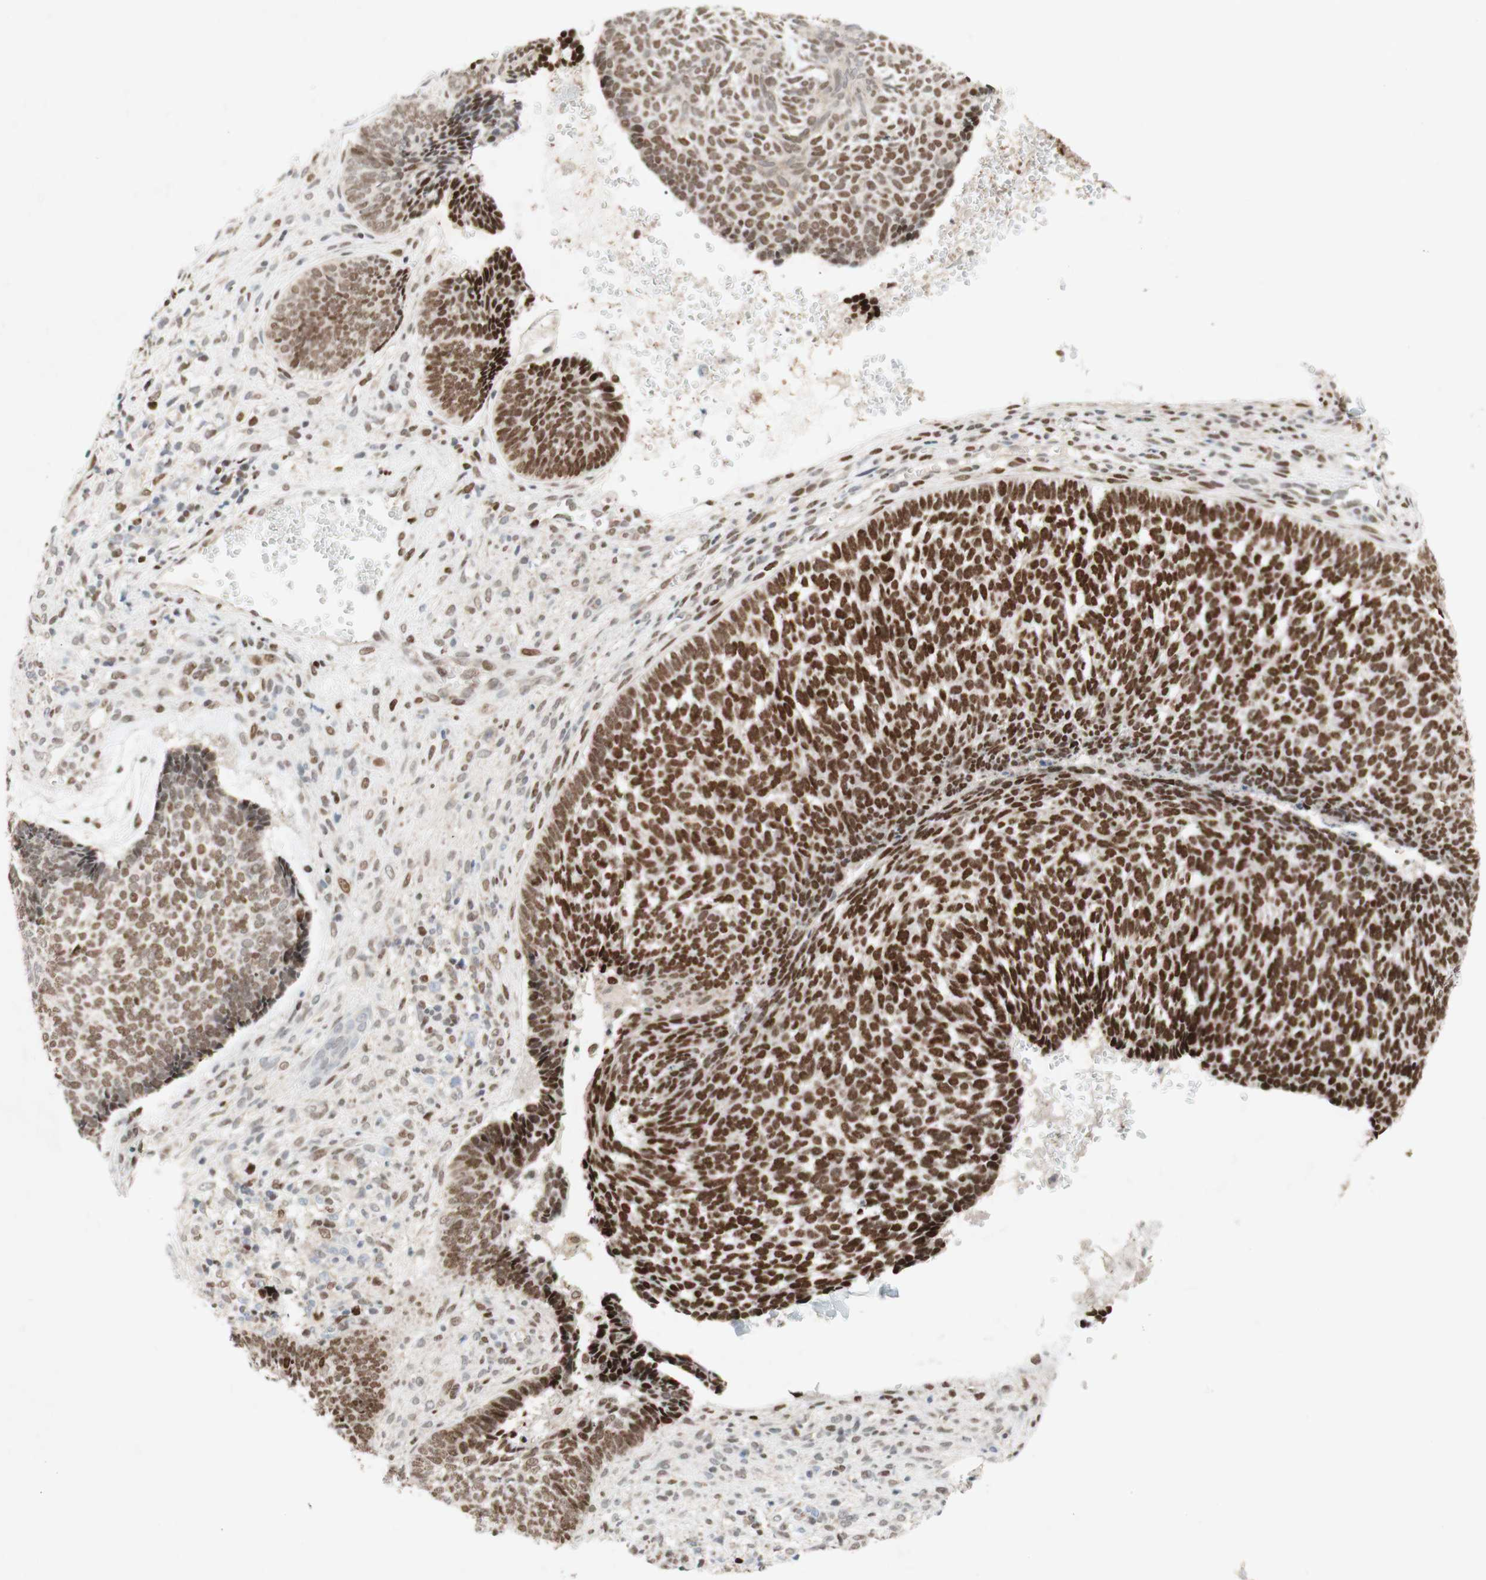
{"staining": {"intensity": "moderate", "quantity": ">75%", "location": "nuclear"}, "tissue": "skin cancer", "cell_type": "Tumor cells", "image_type": "cancer", "snomed": [{"axis": "morphology", "description": "Basal cell carcinoma"}, {"axis": "topography", "description": "Skin"}], "caption": "IHC image of human skin cancer stained for a protein (brown), which displays medium levels of moderate nuclear positivity in approximately >75% of tumor cells.", "gene": "DNMT3A", "patient": {"sex": "male", "age": 84}}